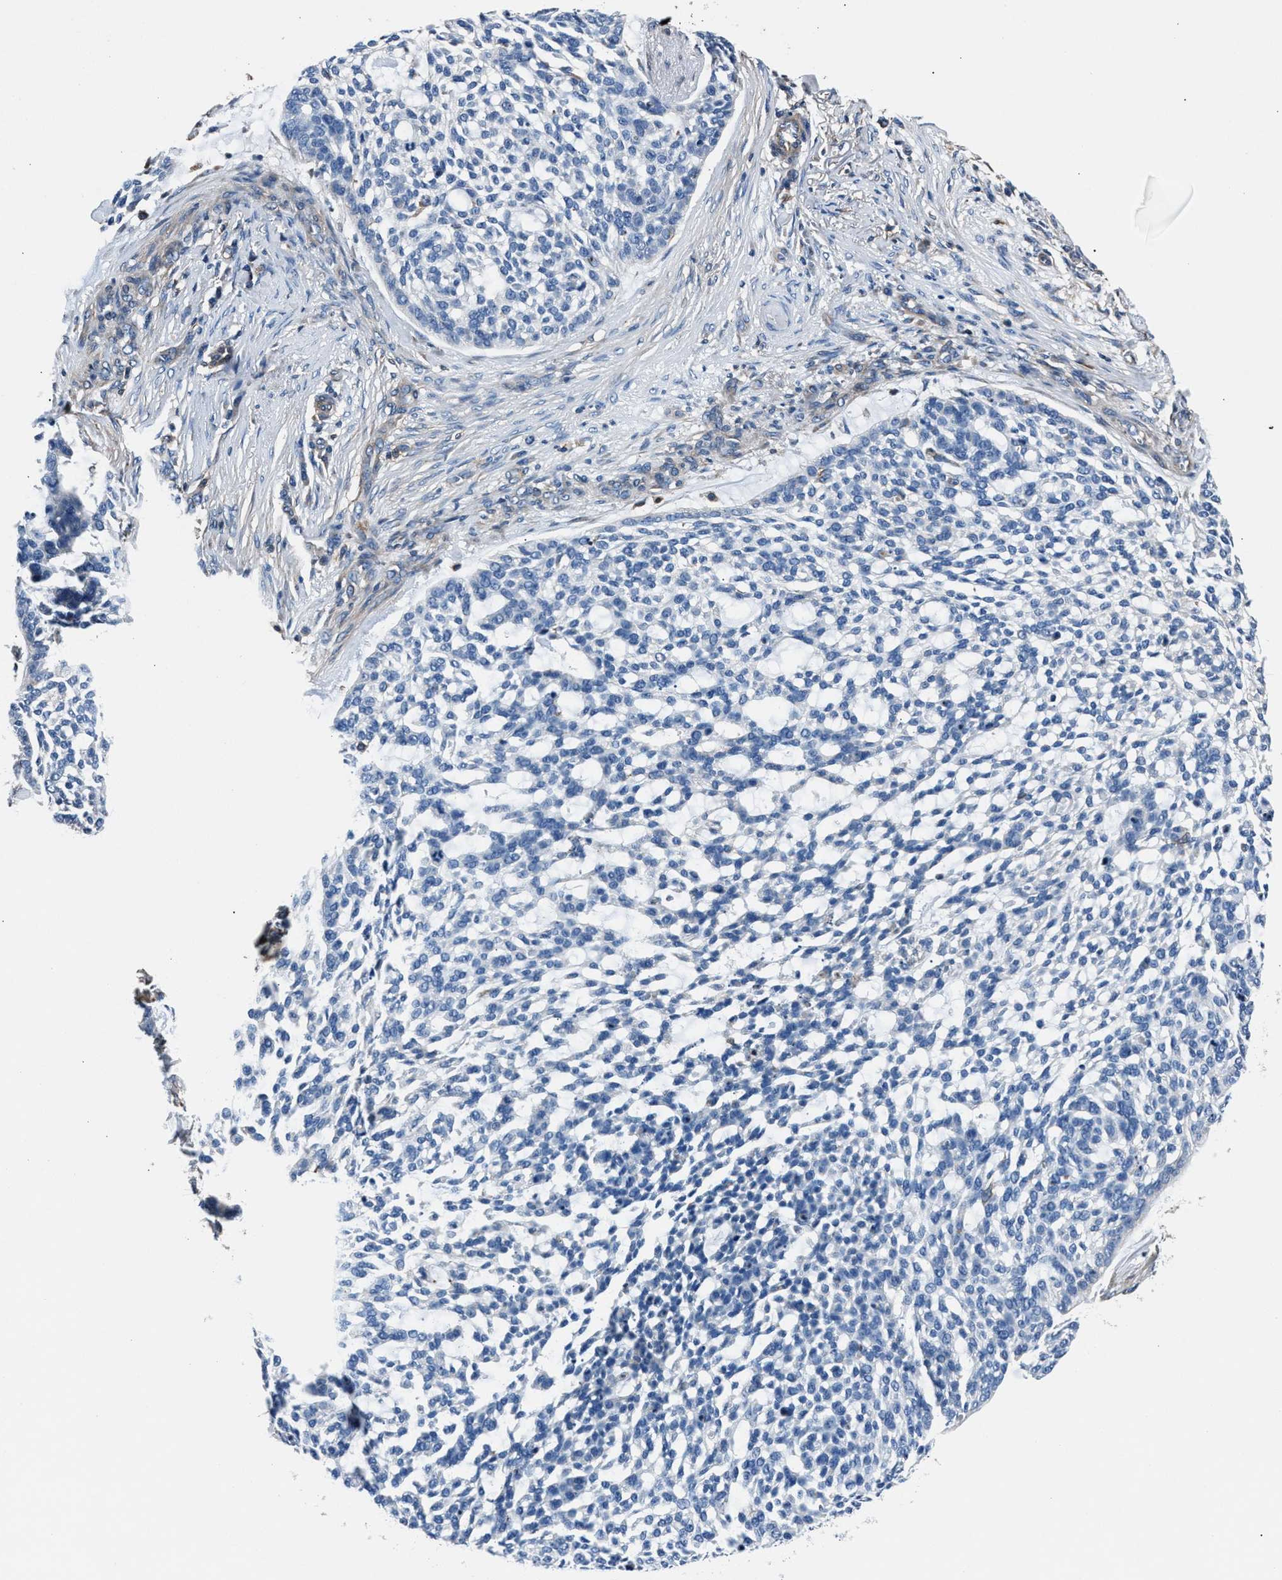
{"staining": {"intensity": "negative", "quantity": "none", "location": "none"}, "tissue": "skin cancer", "cell_type": "Tumor cells", "image_type": "cancer", "snomed": [{"axis": "morphology", "description": "Basal cell carcinoma"}, {"axis": "topography", "description": "Skin"}], "caption": "This is a micrograph of immunohistochemistry (IHC) staining of skin basal cell carcinoma, which shows no positivity in tumor cells. (Immunohistochemistry (ihc), brightfield microscopy, high magnification).", "gene": "MFSD11", "patient": {"sex": "female", "age": 64}}